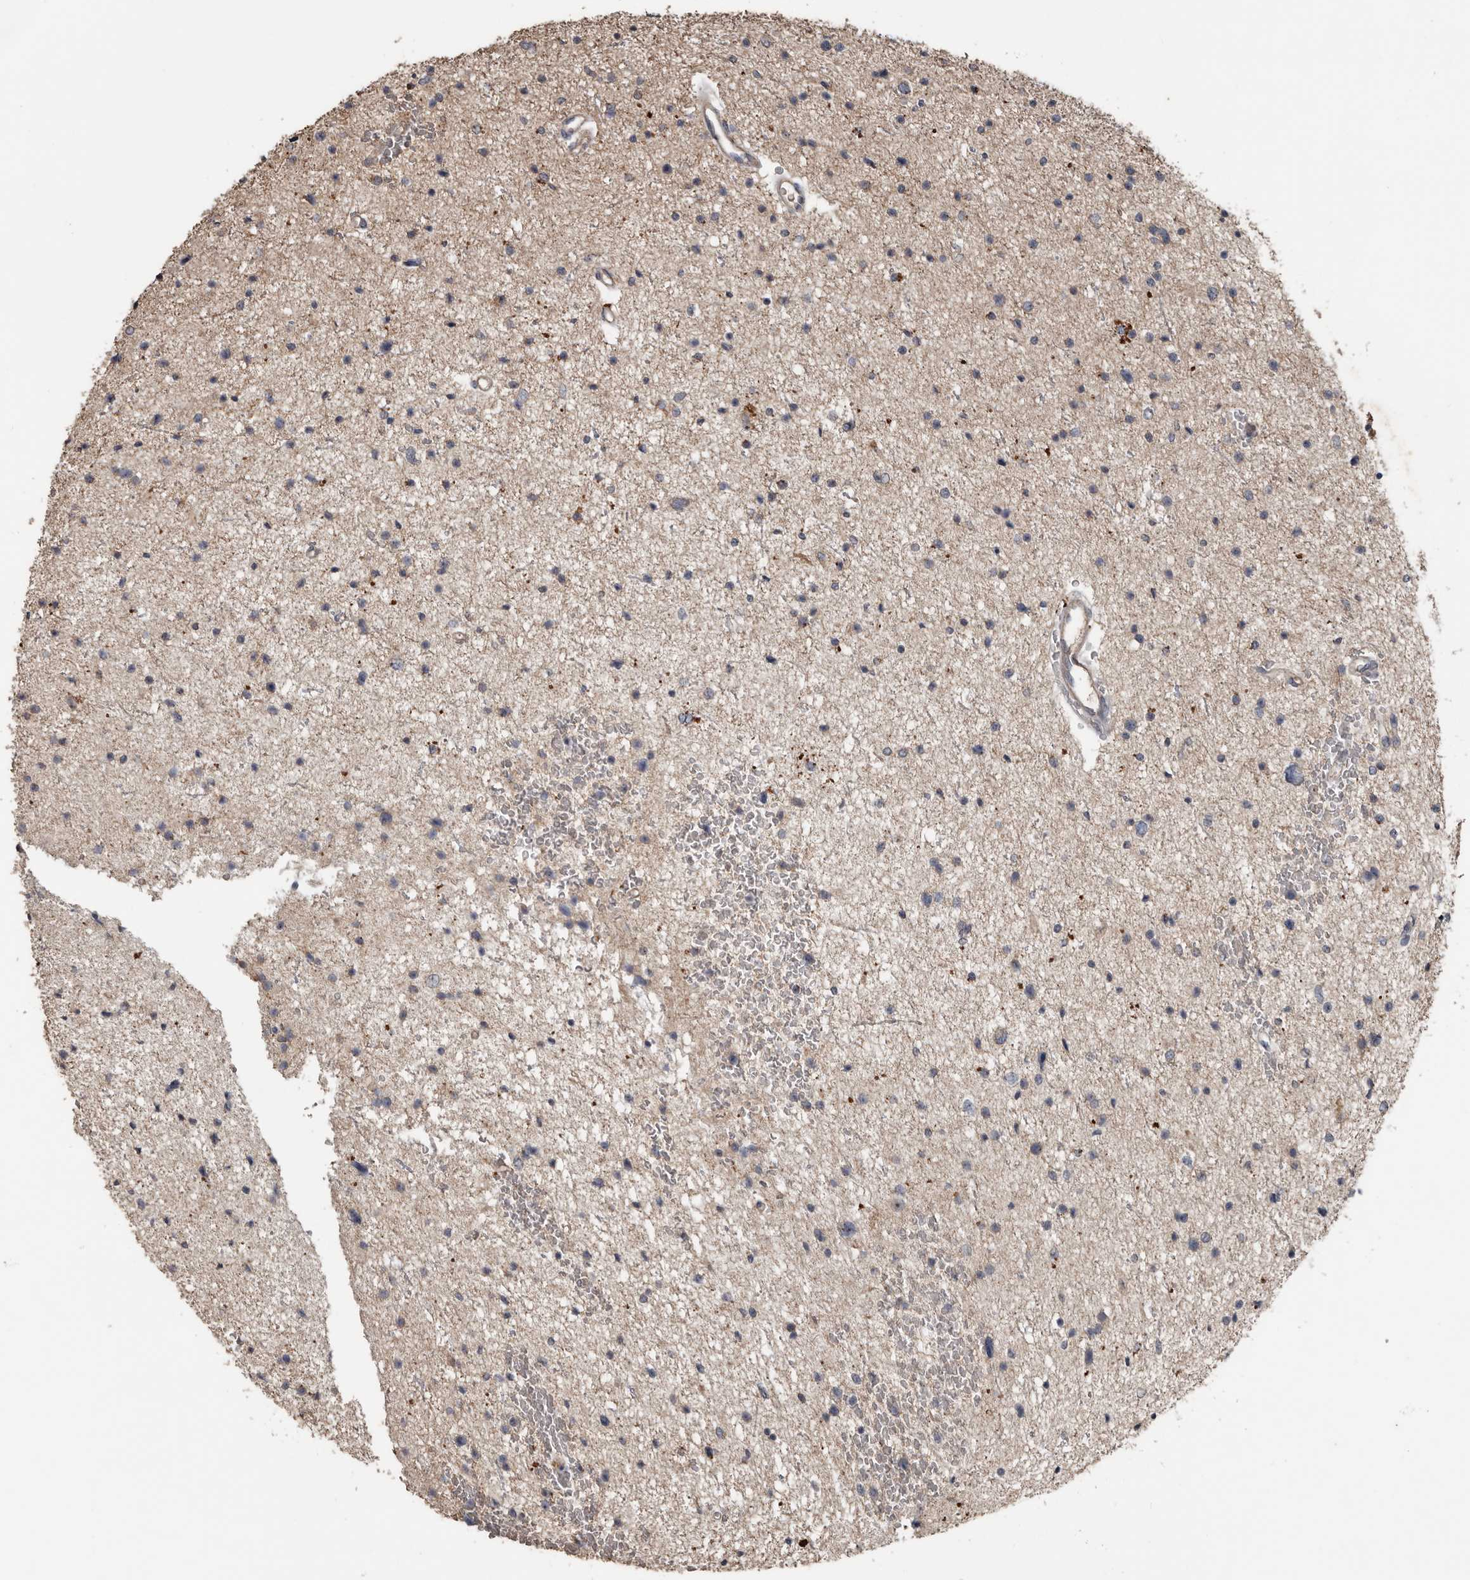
{"staining": {"intensity": "negative", "quantity": "none", "location": "none"}, "tissue": "glioma", "cell_type": "Tumor cells", "image_type": "cancer", "snomed": [{"axis": "morphology", "description": "Glioma, malignant, Low grade"}, {"axis": "topography", "description": "Brain"}], "caption": "High power microscopy histopathology image of an immunohistochemistry photomicrograph of malignant glioma (low-grade), revealing no significant staining in tumor cells.", "gene": "HYAL4", "patient": {"sex": "female", "age": 37}}